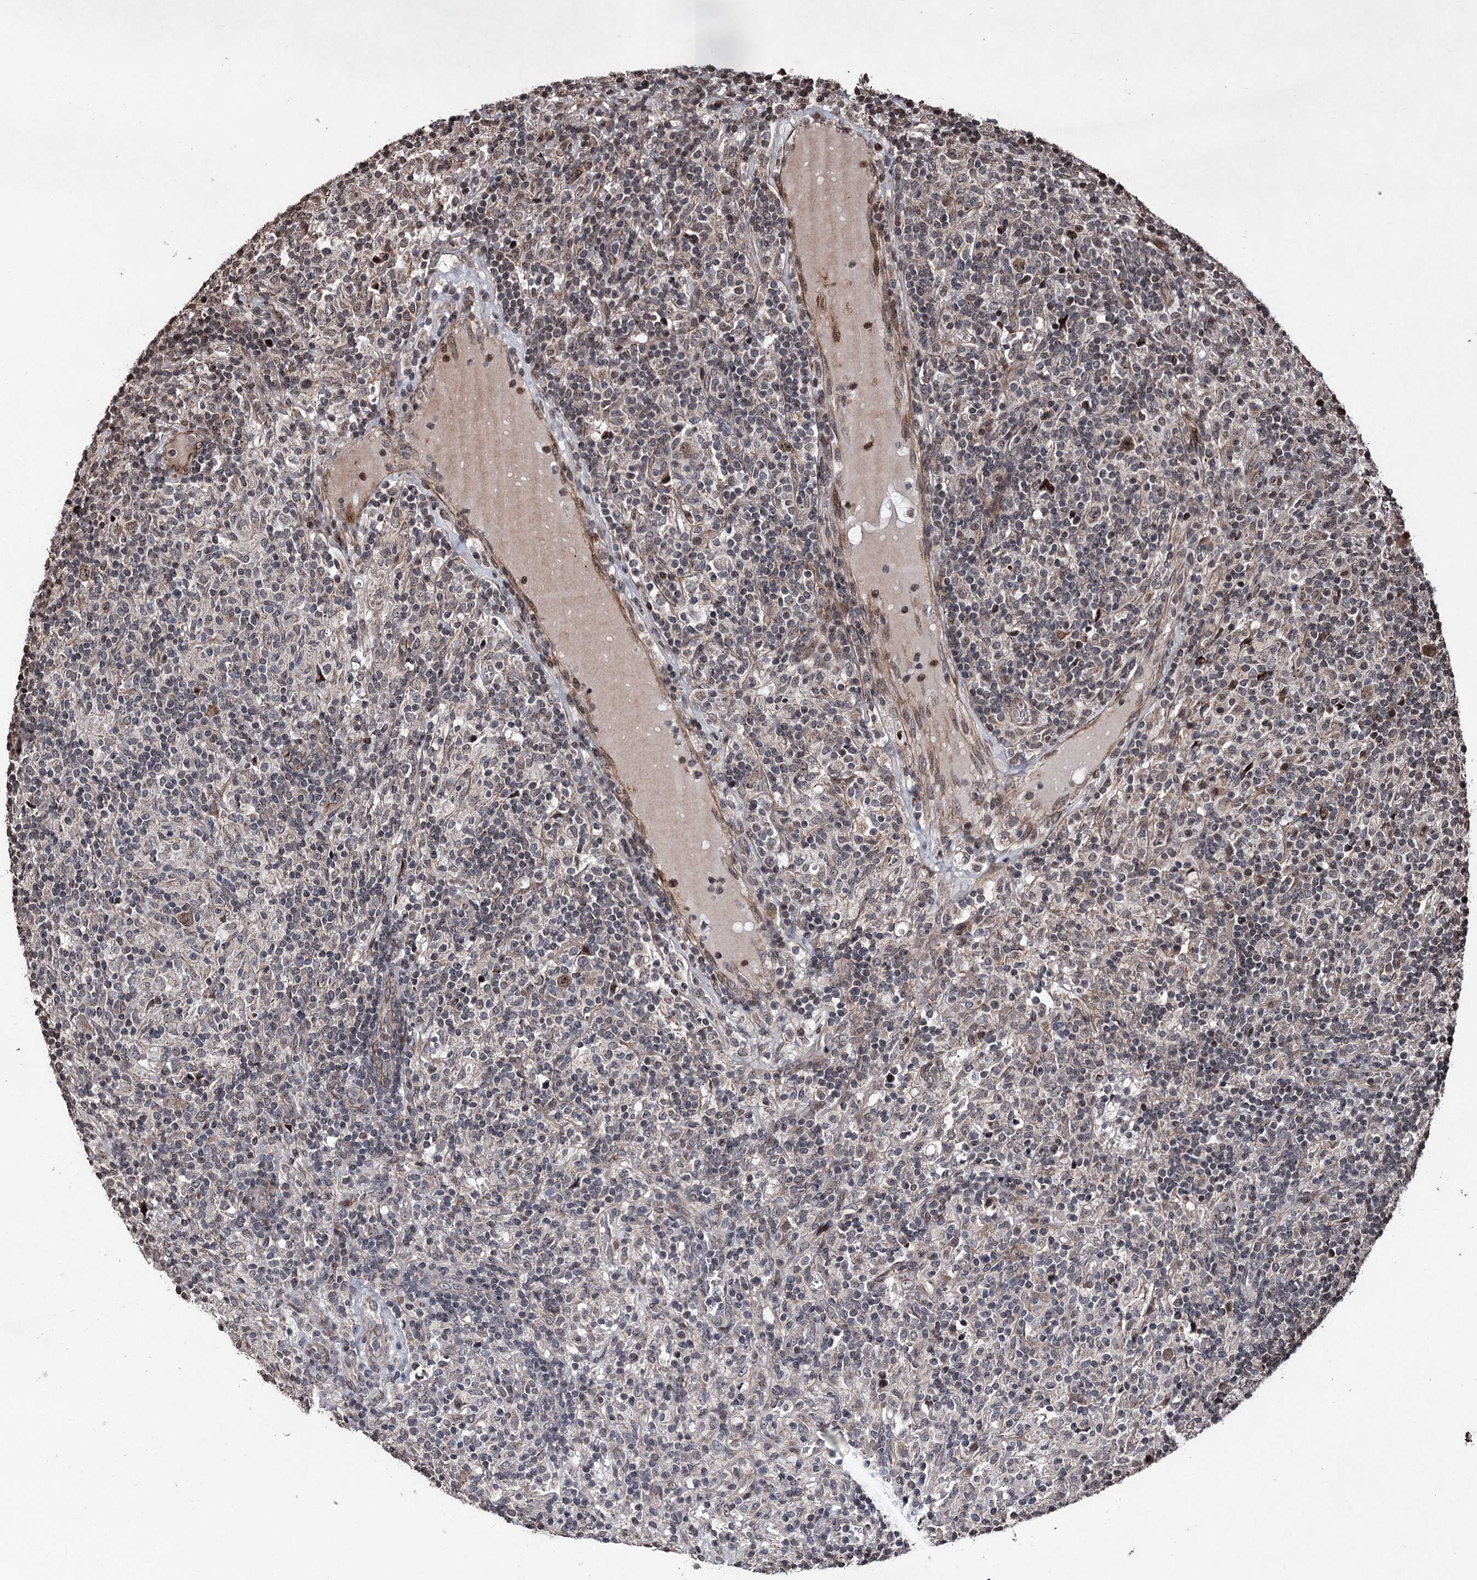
{"staining": {"intensity": "moderate", "quantity": ">75%", "location": "cytoplasmic/membranous,nuclear"}, "tissue": "lymphoma", "cell_type": "Tumor cells", "image_type": "cancer", "snomed": [{"axis": "morphology", "description": "Hodgkin's disease, NOS"}, {"axis": "topography", "description": "Lymph node"}], "caption": "A micrograph showing moderate cytoplasmic/membranous and nuclear positivity in approximately >75% of tumor cells in Hodgkin's disease, as visualized by brown immunohistochemical staining.", "gene": "EYA4", "patient": {"sex": "male", "age": 70}}